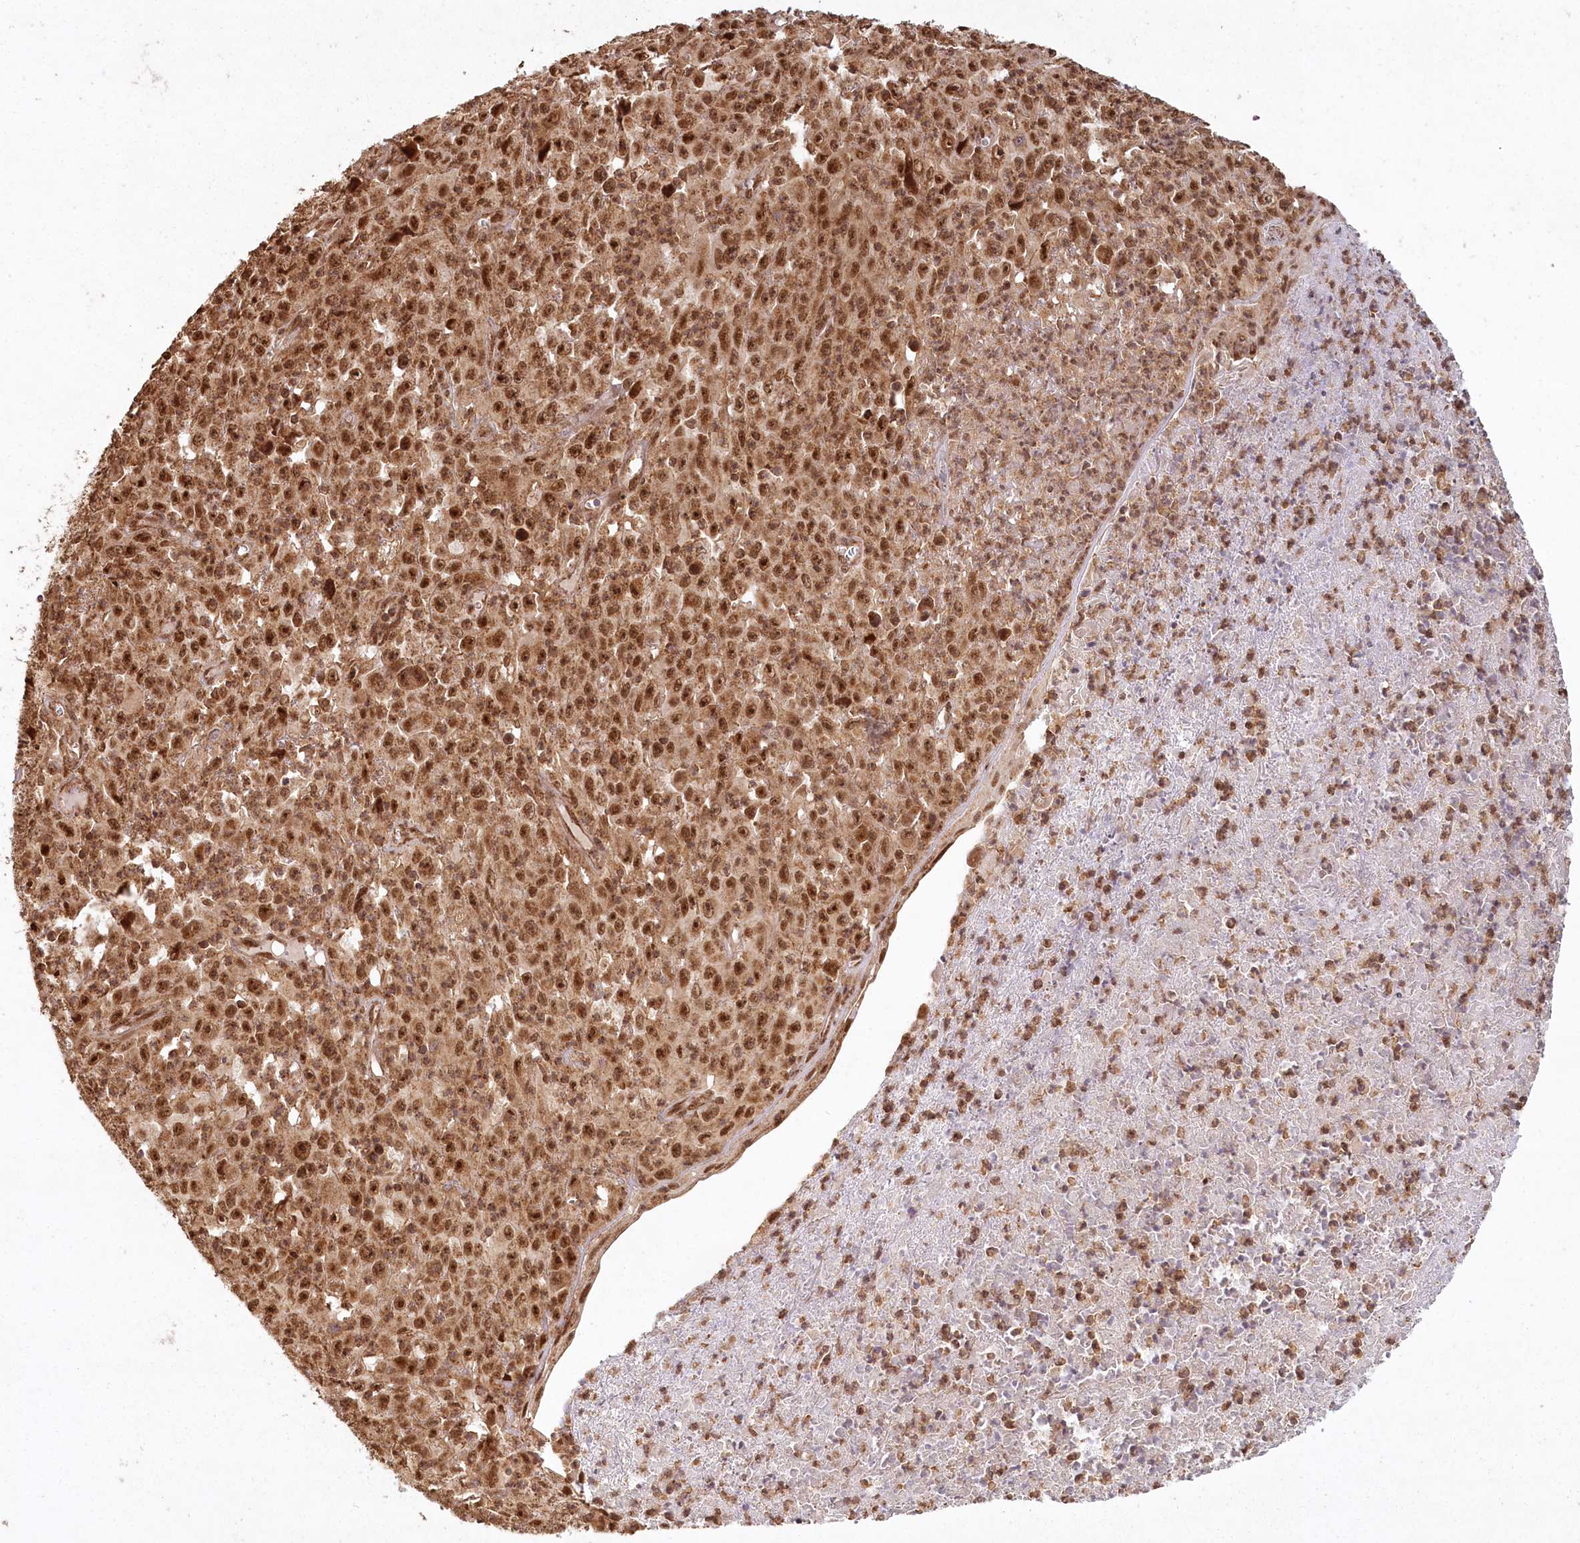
{"staining": {"intensity": "strong", "quantity": ">75%", "location": "cytoplasmic/membranous,nuclear"}, "tissue": "melanoma", "cell_type": "Tumor cells", "image_type": "cancer", "snomed": [{"axis": "morphology", "description": "Malignant melanoma, Metastatic site"}, {"axis": "topography", "description": "Skin"}], "caption": "Malignant melanoma (metastatic site) stained with DAB immunohistochemistry shows high levels of strong cytoplasmic/membranous and nuclear positivity in about >75% of tumor cells.", "gene": "MICU1", "patient": {"sex": "female", "age": 56}}